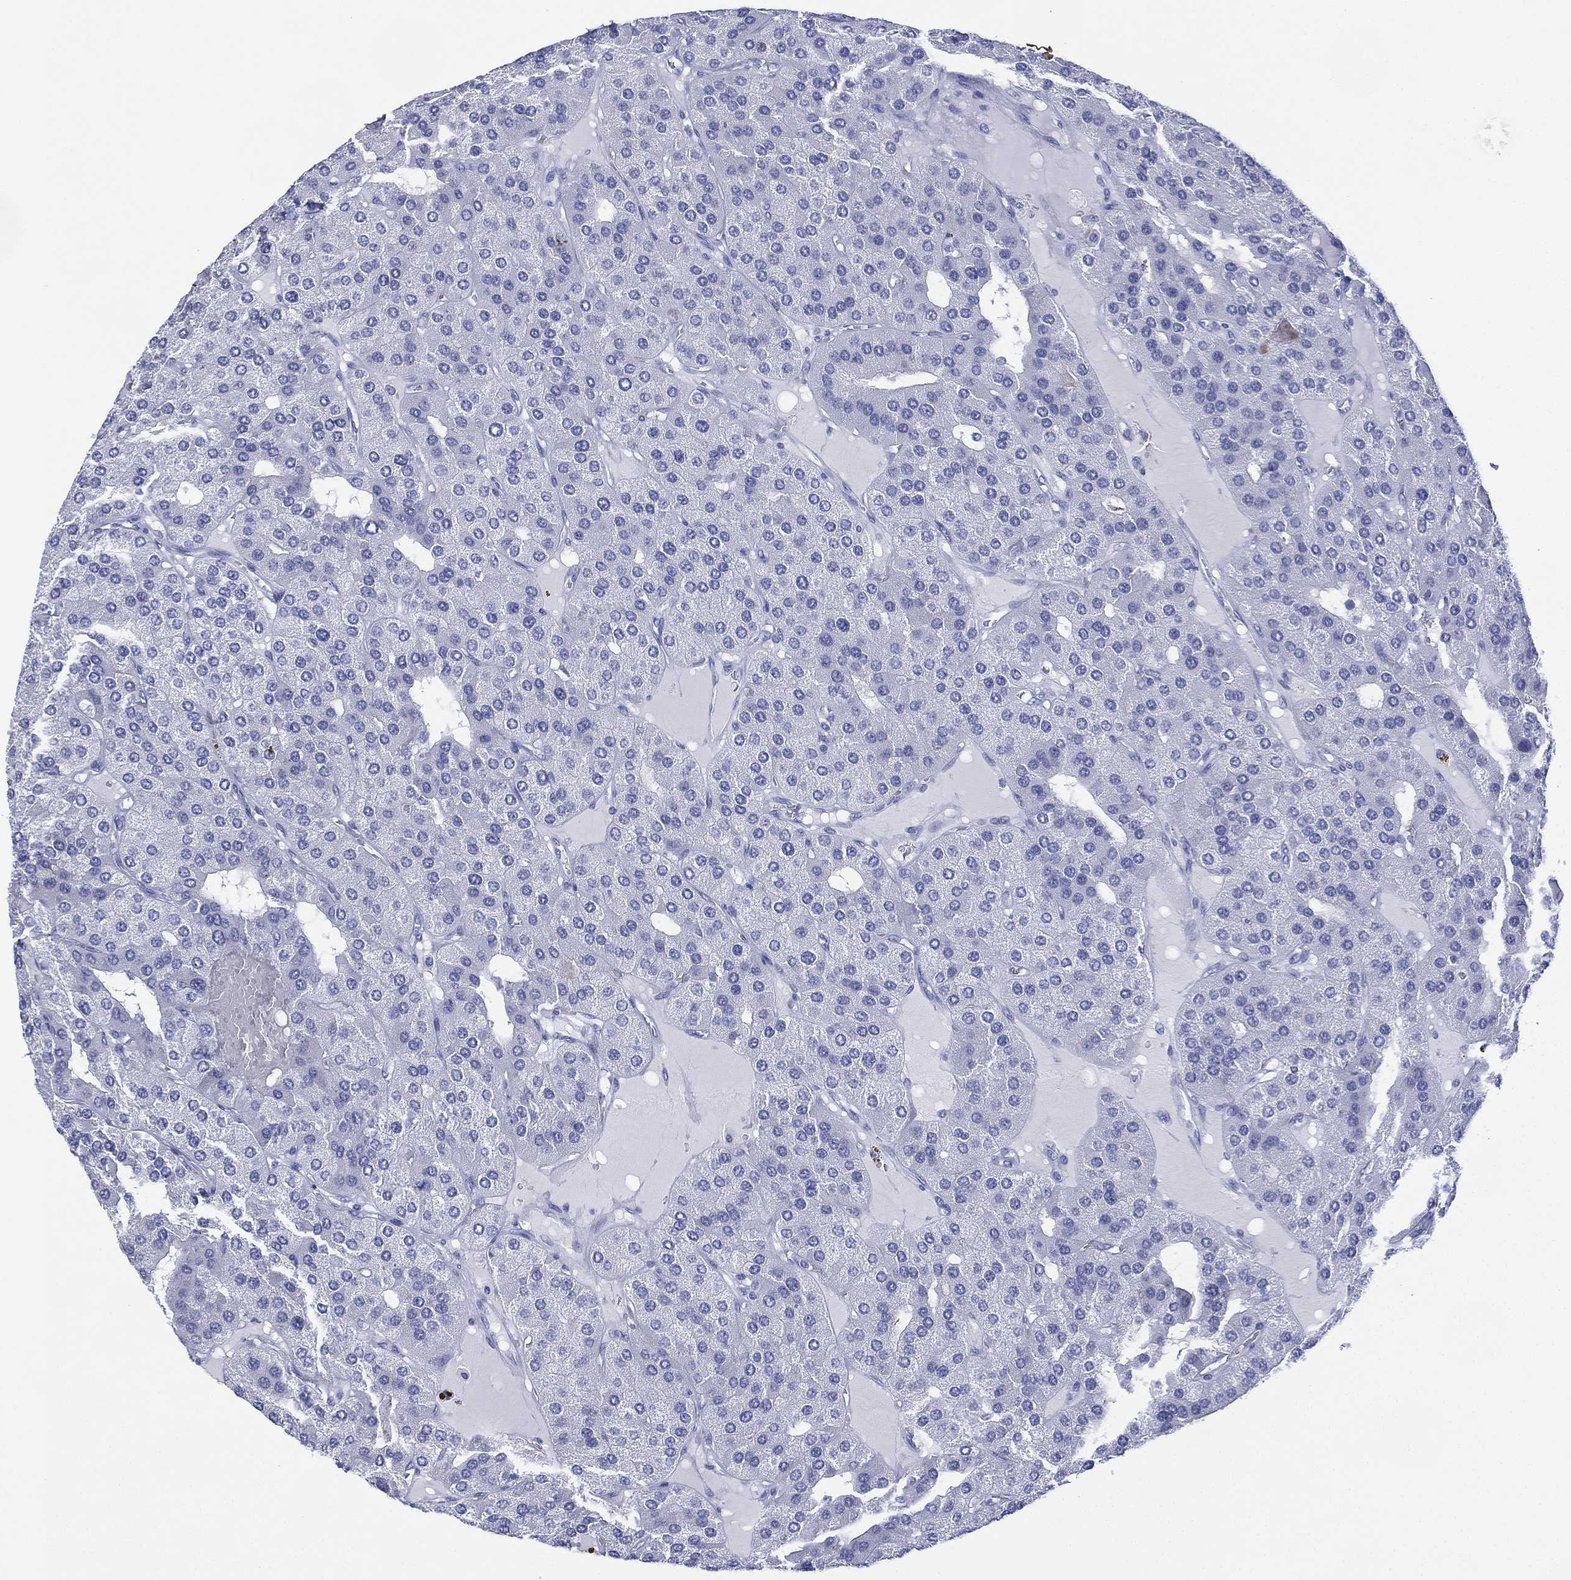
{"staining": {"intensity": "negative", "quantity": "none", "location": "none"}, "tissue": "parathyroid gland", "cell_type": "Glandular cells", "image_type": "normal", "snomed": [{"axis": "morphology", "description": "Normal tissue, NOS"}, {"axis": "morphology", "description": "Adenoma, NOS"}, {"axis": "topography", "description": "Parathyroid gland"}], "caption": "An immunohistochemistry histopathology image of unremarkable parathyroid gland is shown. There is no staining in glandular cells of parathyroid gland.", "gene": "DSG1", "patient": {"sex": "female", "age": 86}}